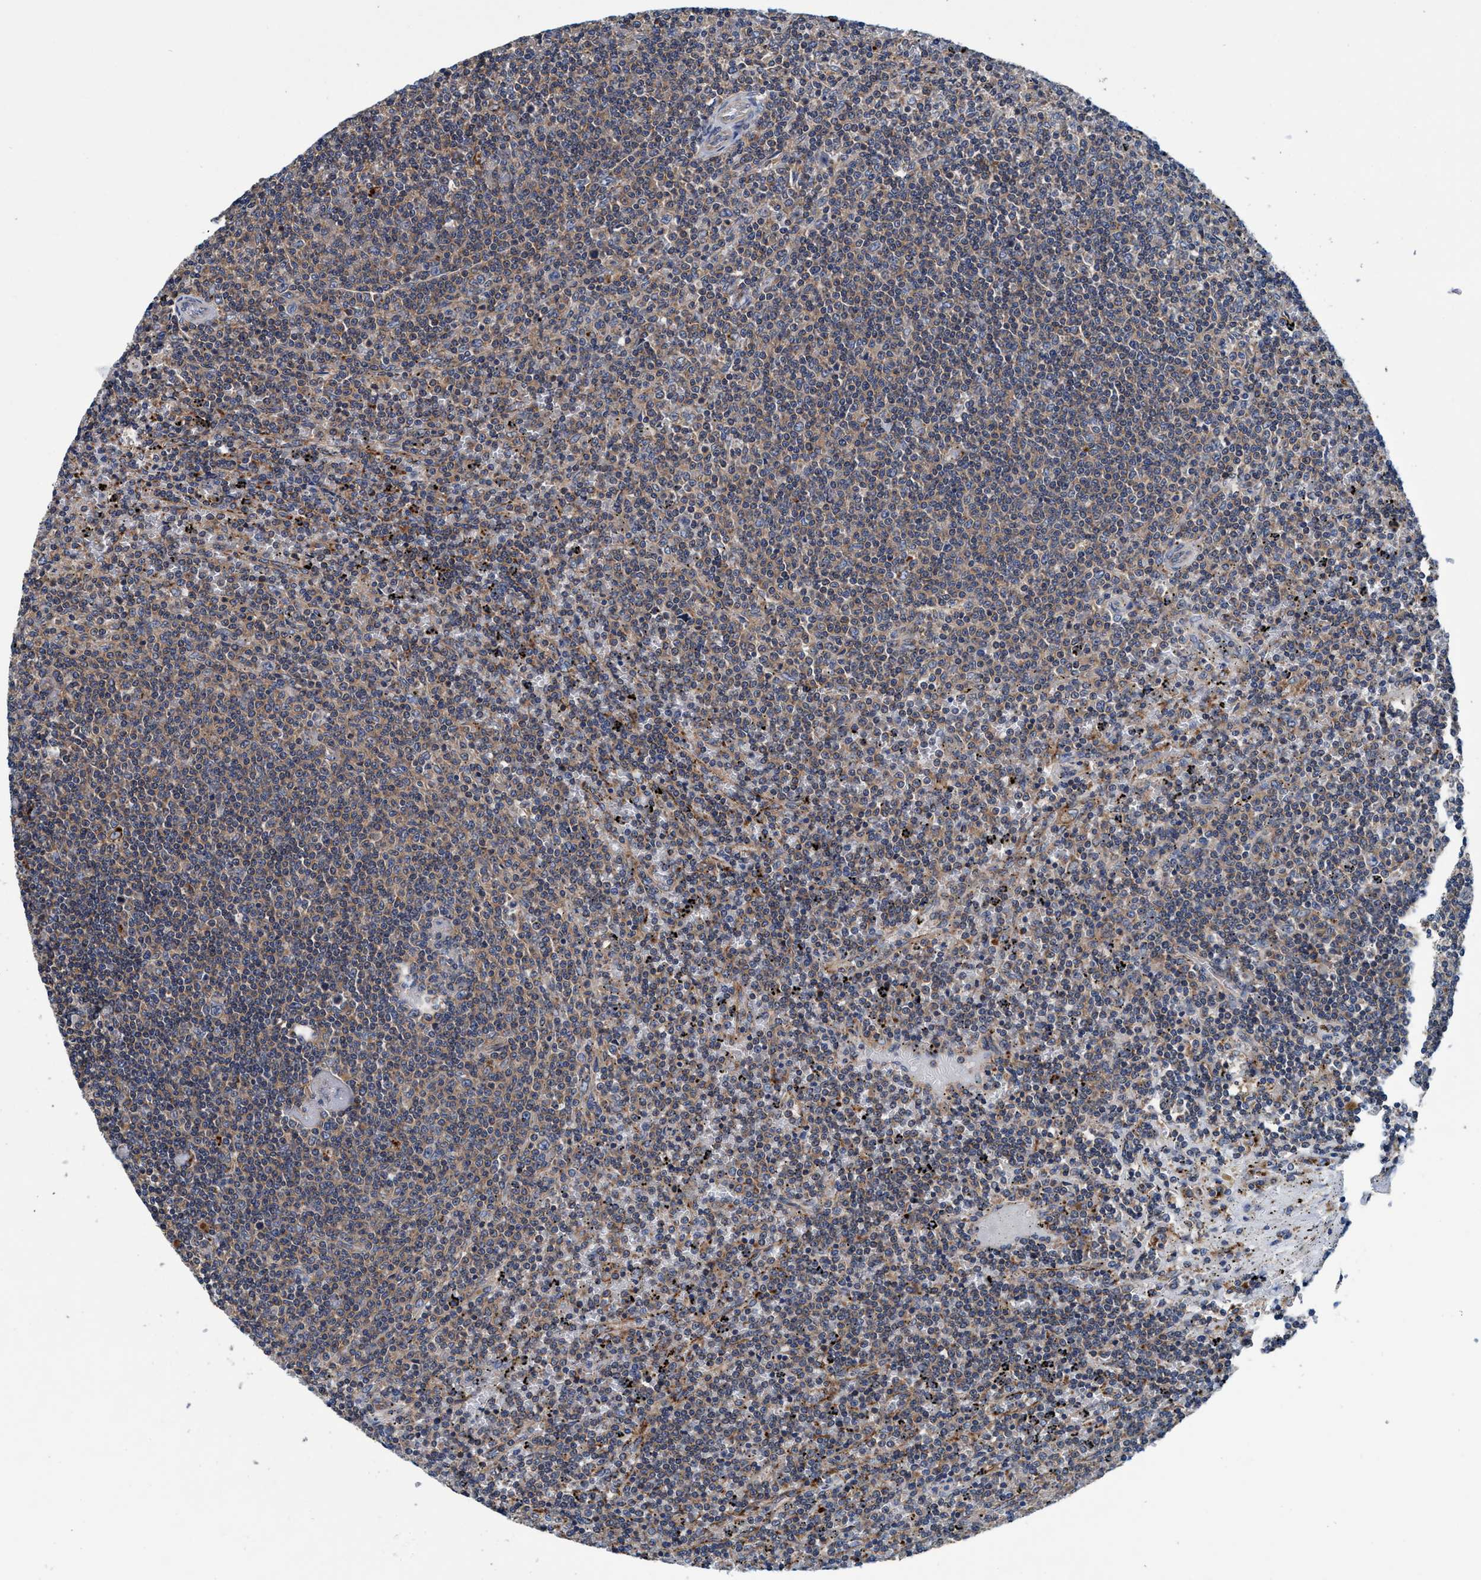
{"staining": {"intensity": "weak", "quantity": "<25%", "location": "cytoplasmic/membranous"}, "tissue": "lymphoma", "cell_type": "Tumor cells", "image_type": "cancer", "snomed": [{"axis": "morphology", "description": "Malignant lymphoma, non-Hodgkin's type, Low grade"}, {"axis": "topography", "description": "Spleen"}], "caption": "This is an IHC image of human malignant lymphoma, non-Hodgkin's type (low-grade). There is no positivity in tumor cells.", "gene": "ENDOG", "patient": {"sex": "female", "age": 50}}